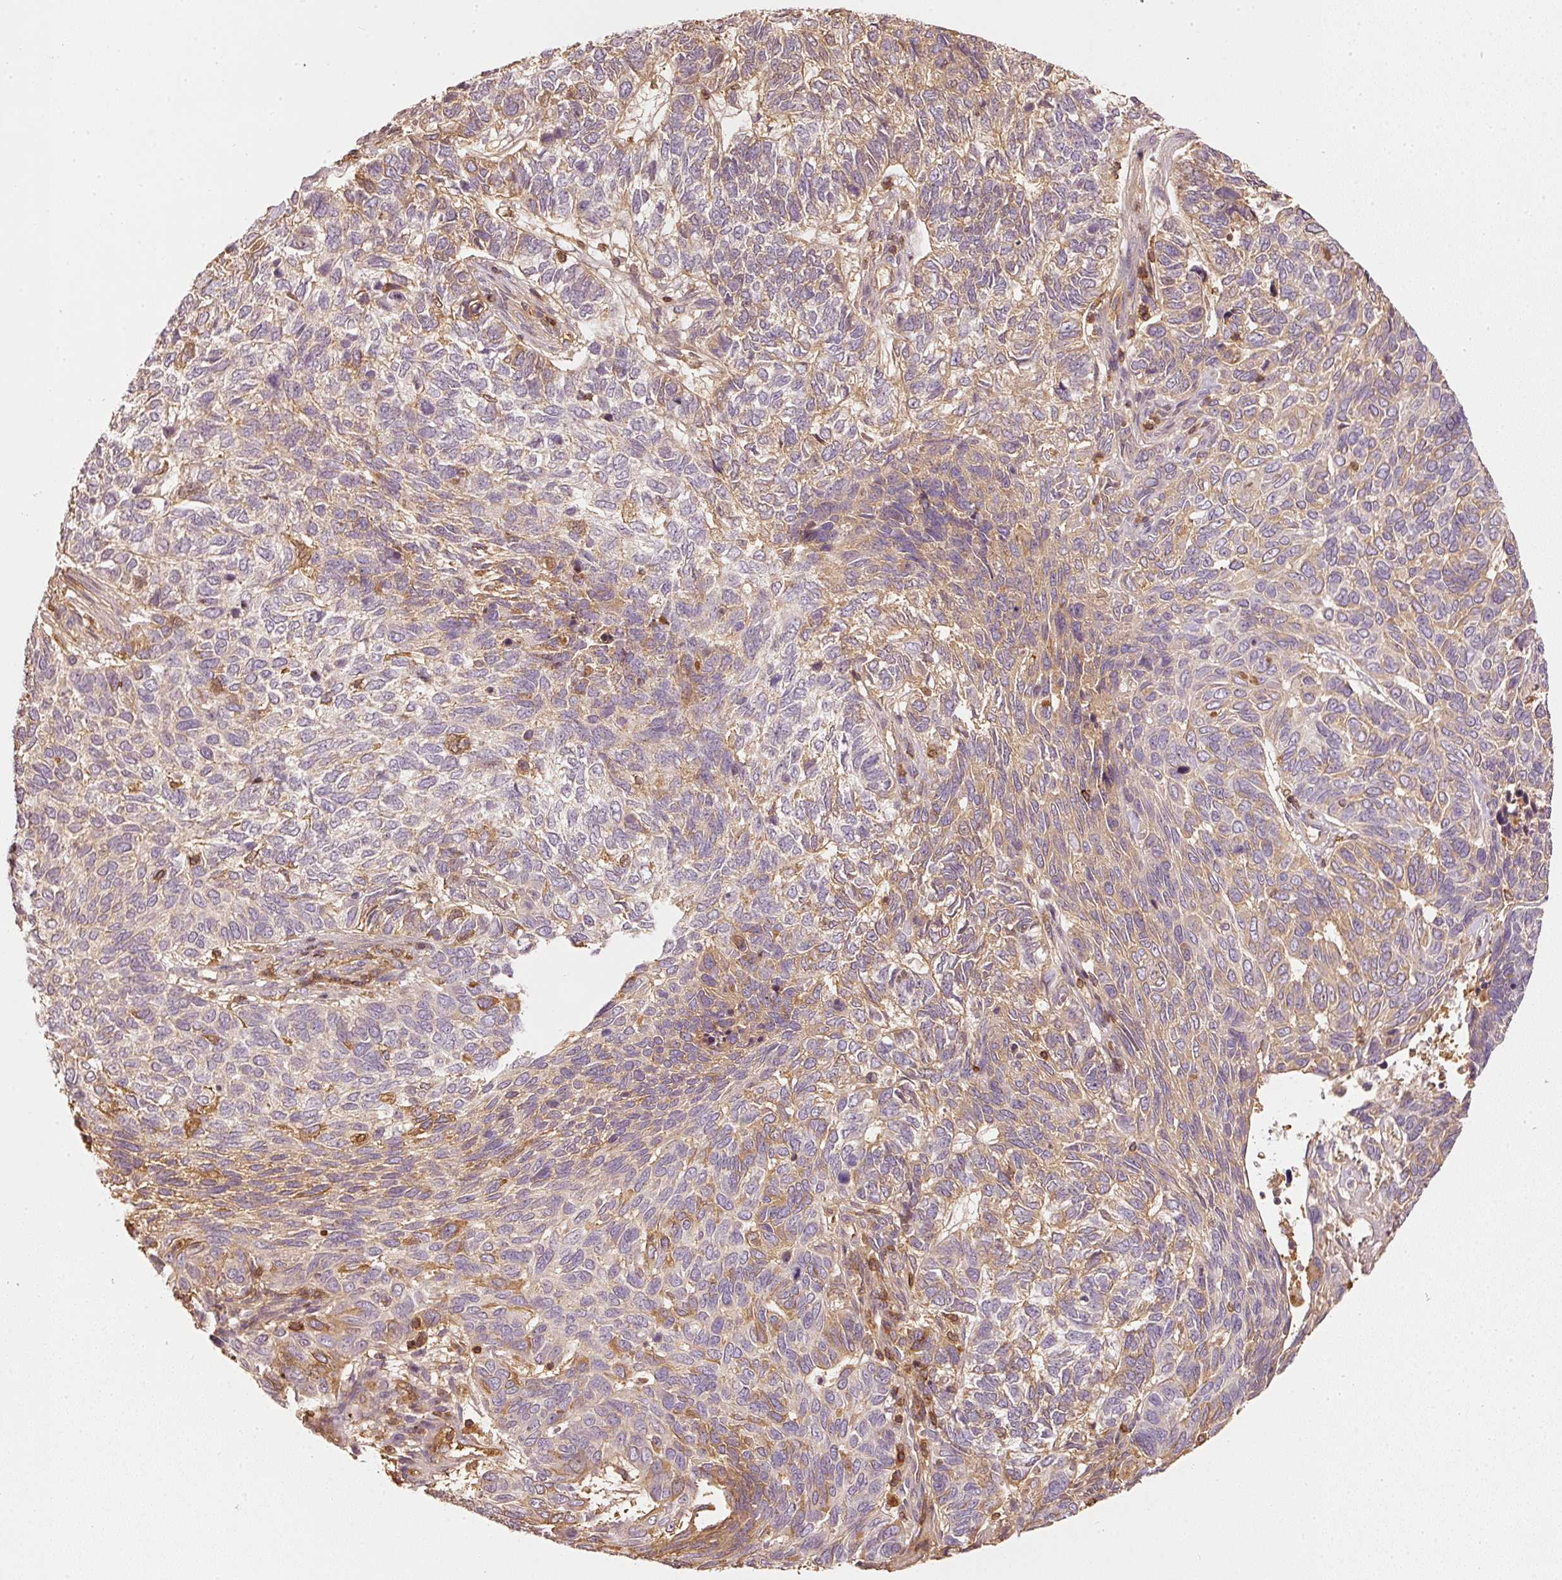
{"staining": {"intensity": "moderate", "quantity": "<25%", "location": "cytoplasmic/membranous"}, "tissue": "skin cancer", "cell_type": "Tumor cells", "image_type": "cancer", "snomed": [{"axis": "morphology", "description": "Basal cell carcinoma"}, {"axis": "topography", "description": "Skin"}], "caption": "Skin basal cell carcinoma stained with immunohistochemistry shows moderate cytoplasmic/membranous staining in approximately <25% of tumor cells.", "gene": "EVL", "patient": {"sex": "female", "age": 65}}